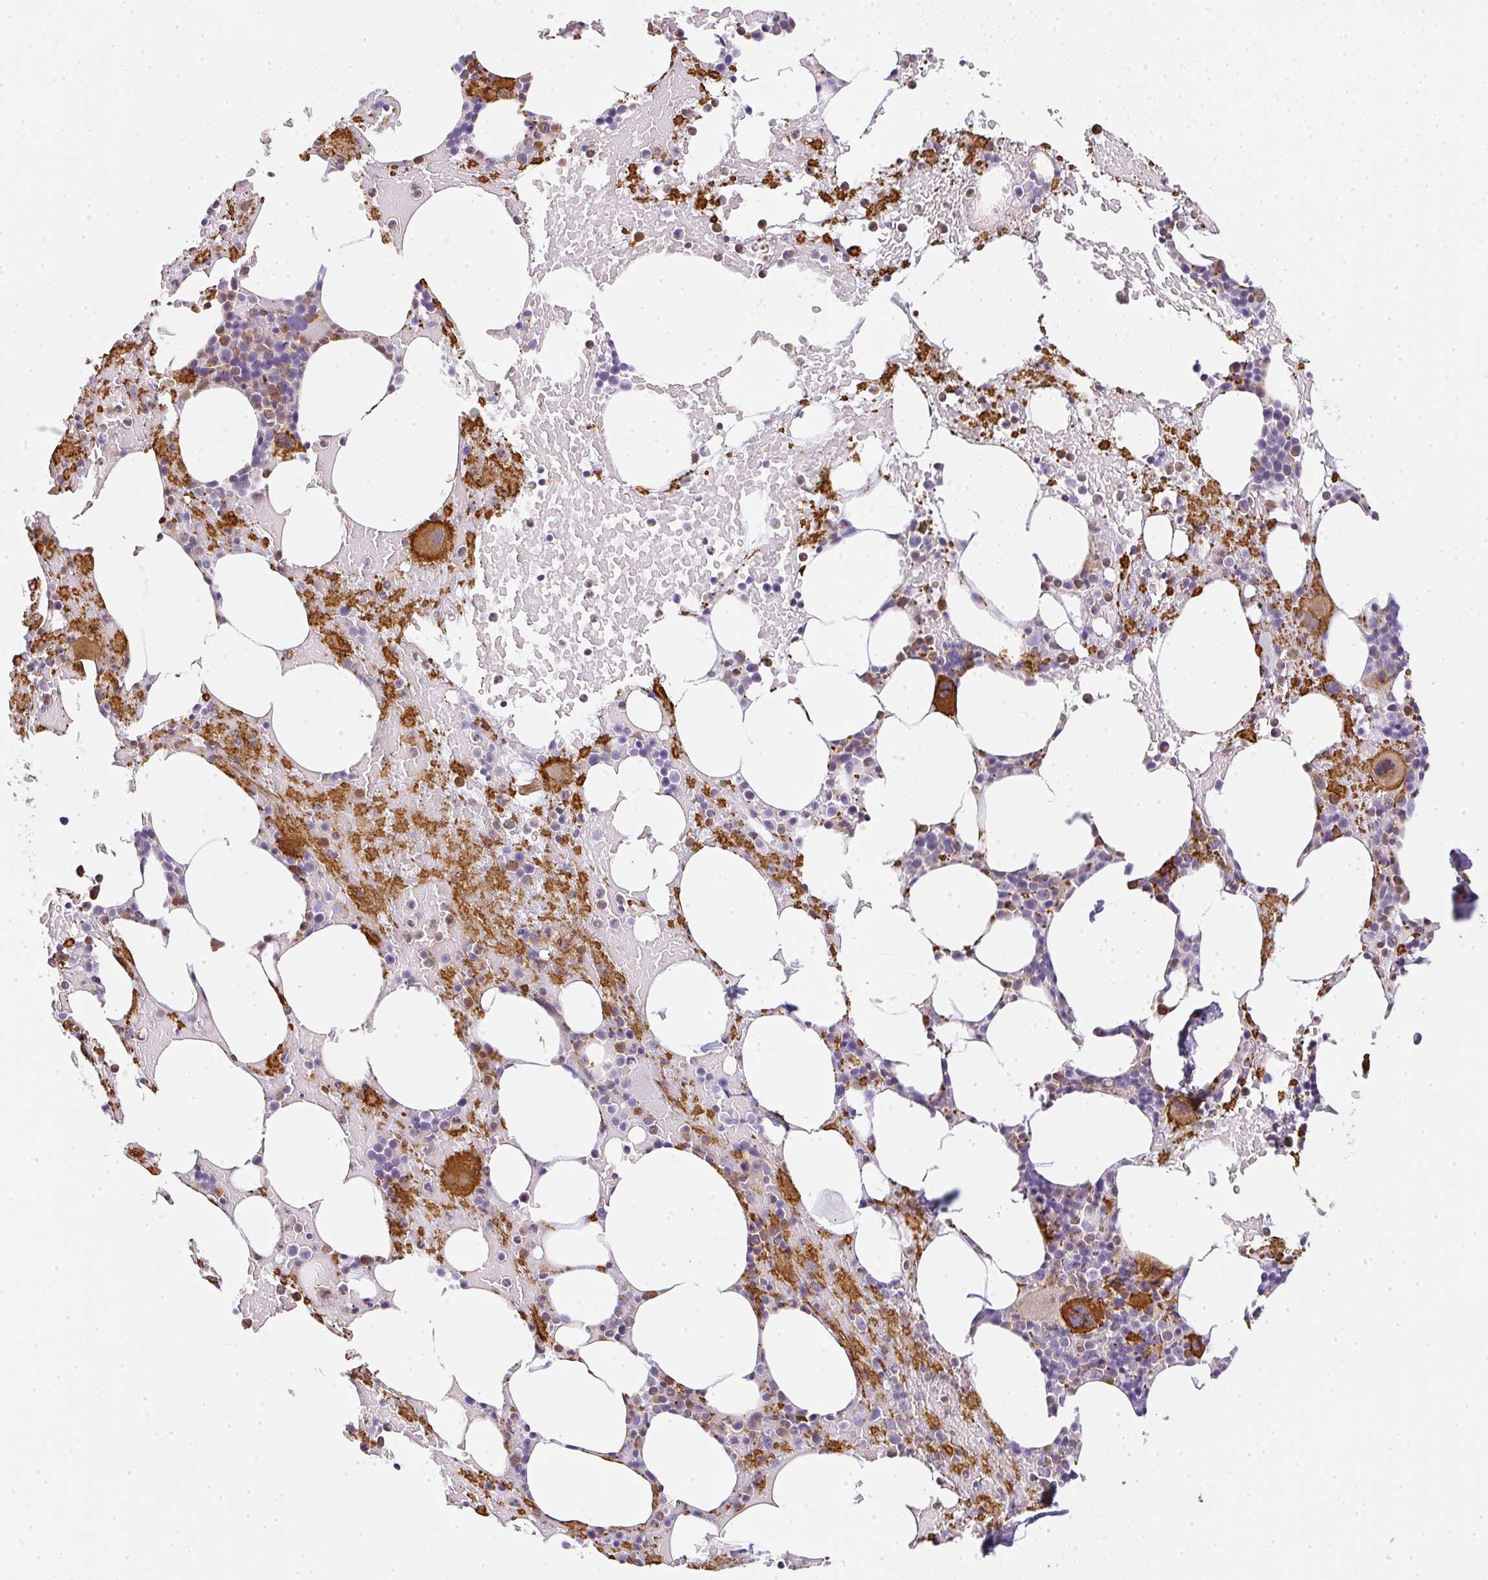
{"staining": {"intensity": "strong", "quantity": "<25%", "location": "cytoplasmic/membranous"}, "tissue": "bone marrow", "cell_type": "Hematopoietic cells", "image_type": "normal", "snomed": [{"axis": "morphology", "description": "Normal tissue, NOS"}, {"axis": "topography", "description": "Bone marrow"}], "caption": "Hematopoietic cells demonstrate medium levels of strong cytoplasmic/membranous positivity in approximately <25% of cells in unremarkable human bone marrow.", "gene": "SULF1", "patient": {"sex": "female", "age": 62}}